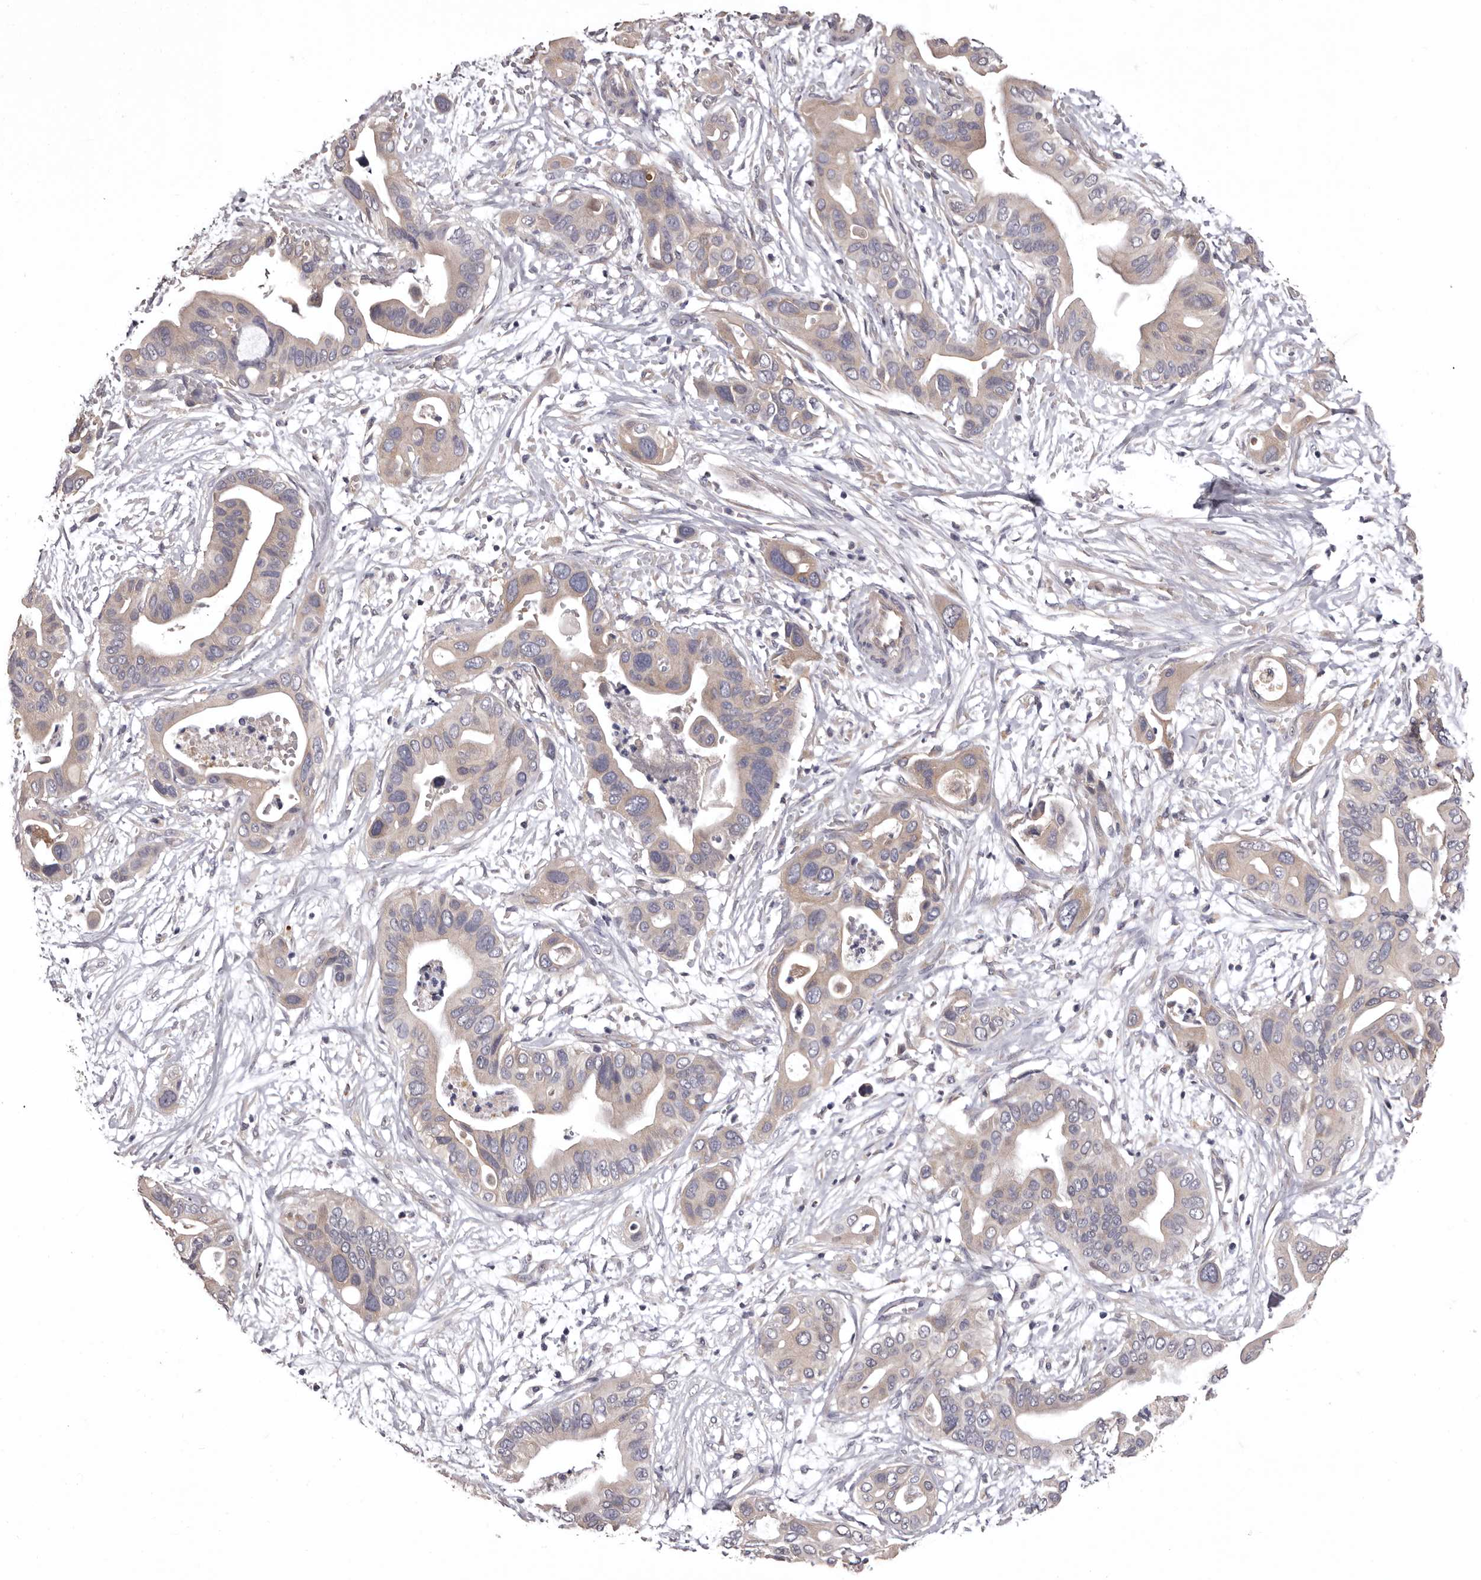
{"staining": {"intensity": "weak", "quantity": "<25%", "location": "cytoplasmic/membranous"}, "tissue": "pancreatic cancer", "cell_type": "Tumor cells", "image_type": "cancer", "snomed": [{"axis": "morphology", "description": "Adenocarcinoma, NOS"}, {"axis": "topography", "description": "Pancreas"}], "caption": "High power microscopy micrograph of an IHC image of pancreatic adenocarcinoma, revealing no significant expression in tumor cells.", "gene": "ETNK1", "patient": {"sex": "male", "age": 66}}